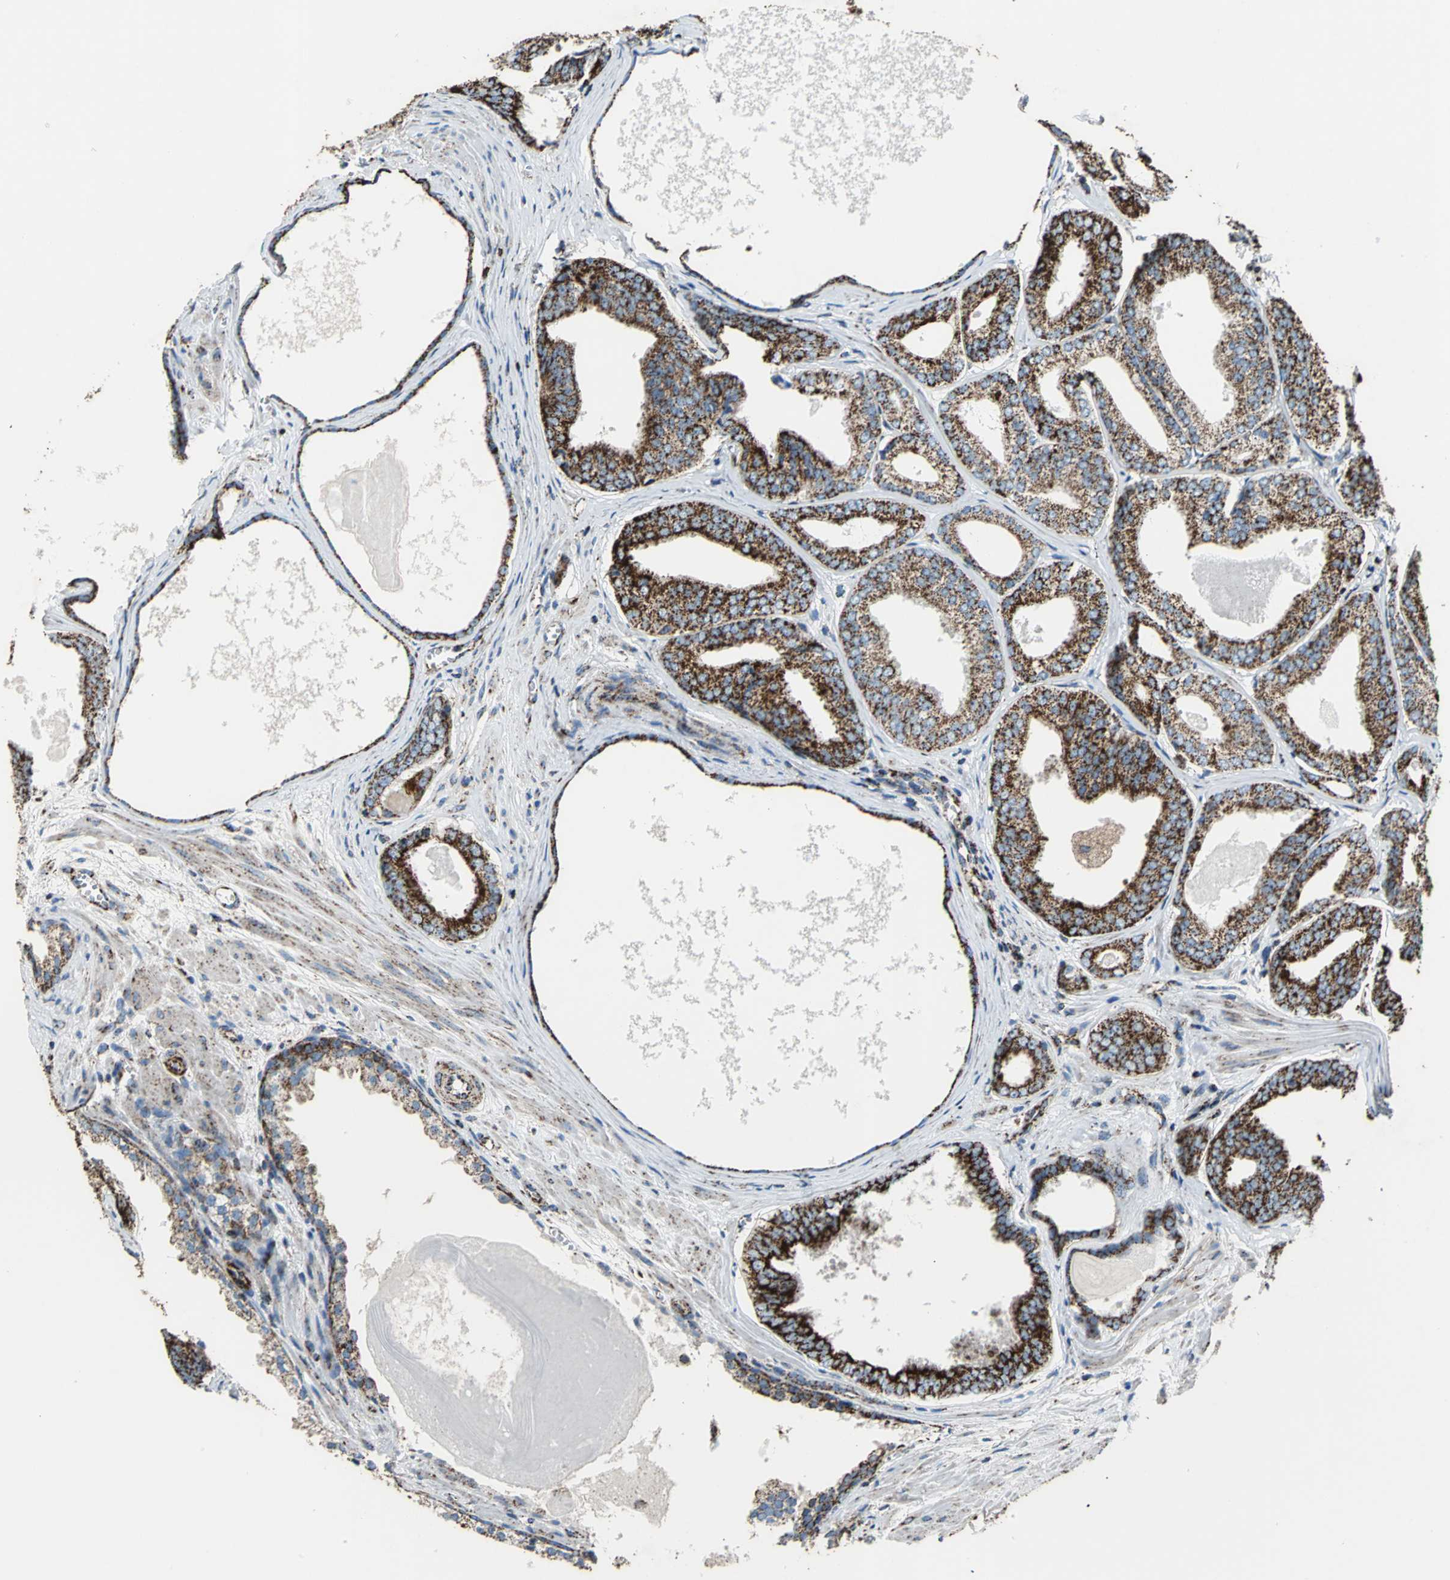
{"staining": {"intensity": "strong", "quantity": ">75%", "location": "cytoplasmic/membranous"}, "tissue": "prostate cancer", "cell_type": "Tumor cells", "image_type": "cancer", "snomed": [{"axis": "morphology", "description": "Adenocarcinoma, Medium grade"}, {"axis": "topography", "description": "Prostate"}], "caption": "Immunohistochemical staining of adenocarcinoma (medium-grade) (prostate) demonstrates high levels of strong cytoplasmic/membranous protein staining in approximately >75% of tumor cells.", "gene": "ECH1", "patient": {"sex": "male", "age": 79}}